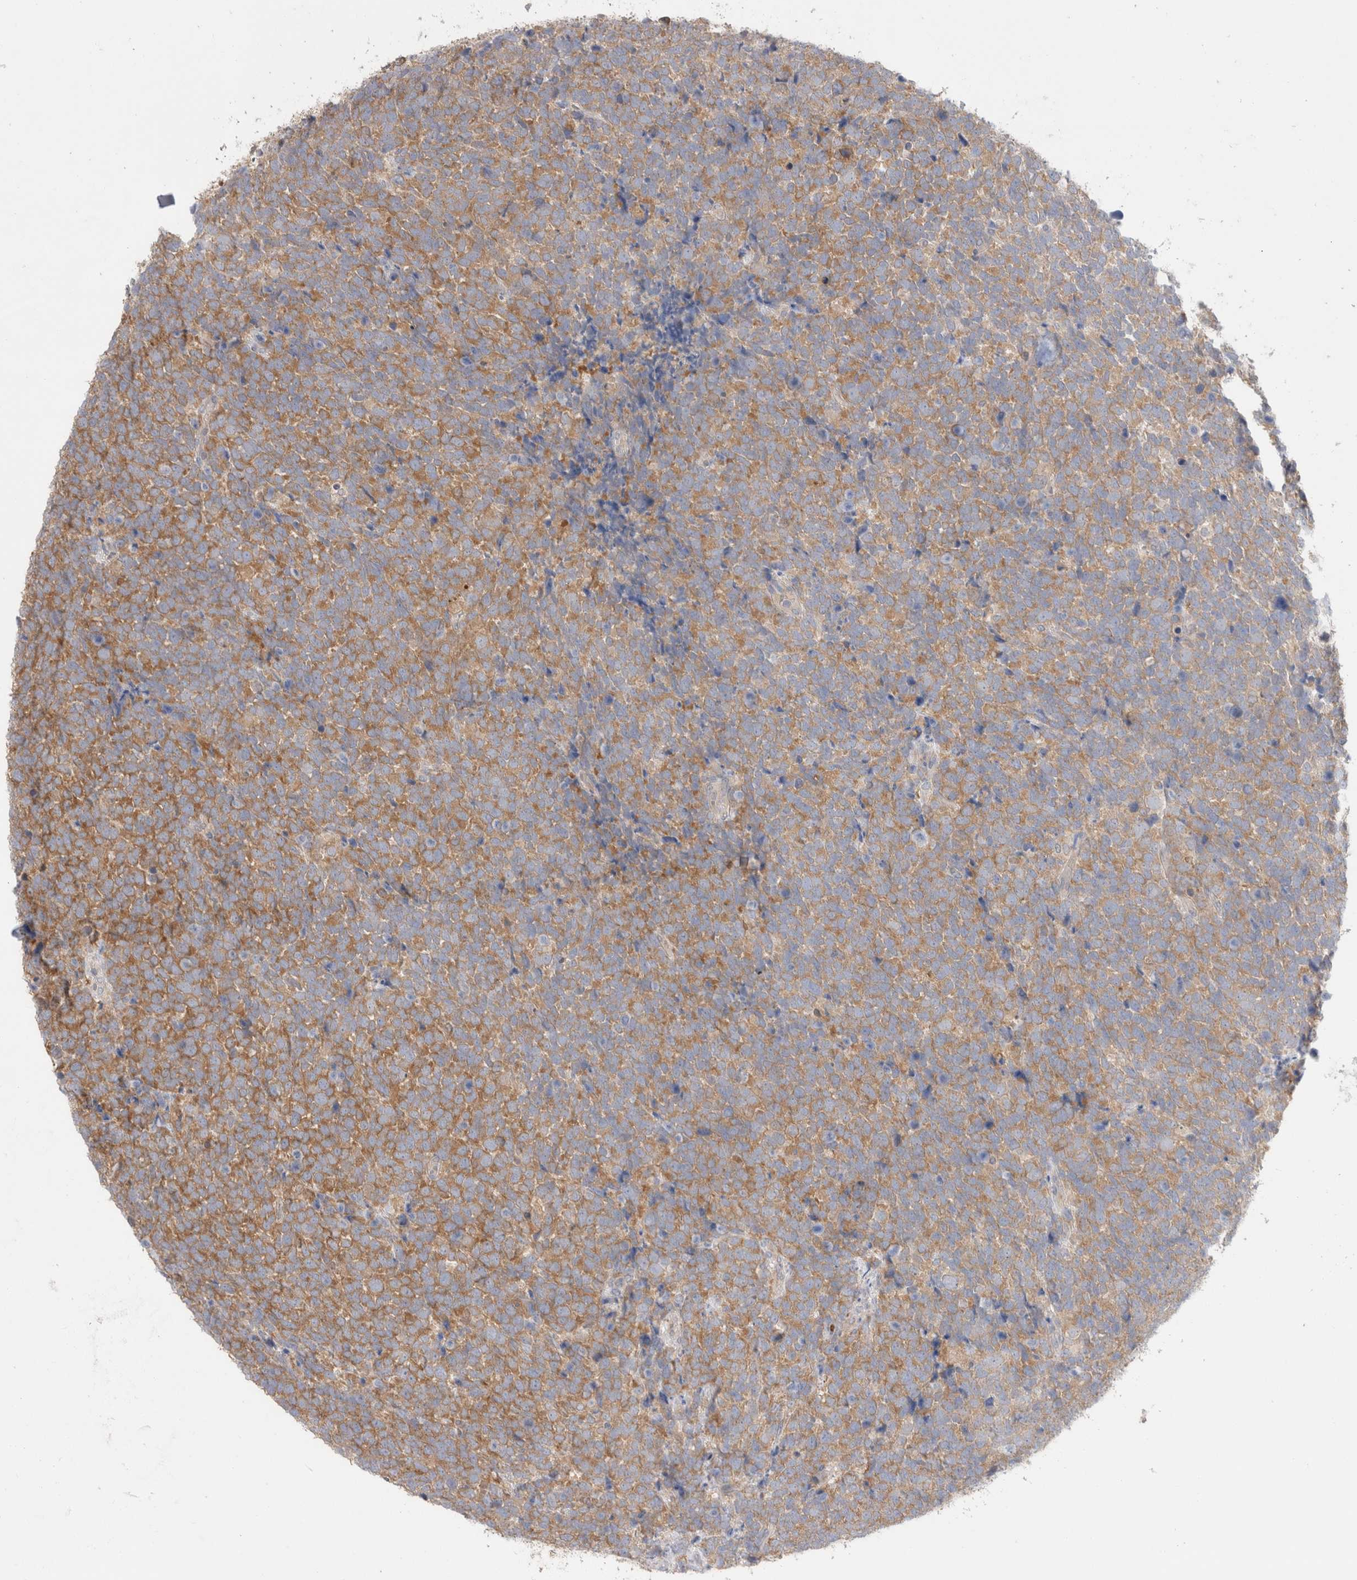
{"staining": {"intensity": "moderate", "quantity": ">75%", "location": "cytoplasmic/membranous"}, "tissue": "urothelial cancer", "cell_type": "Tumor cells", "image_type": "cancer", "snomed": [{"axis": "morphology", "description": "Urothelial carcinoma, High grade"}, {"axis": "topography", "description": "Urinary bladder"}], "caption": "IHC of urothelial carcinoma (high-grade) exhibits medium levels of moderate cytoplasmic/membranous positivity in approximately >75% of tumor cells. (DAB (3,3'-diaminobenzidine) = brown stain, brightfield microscopy at high magnification).", "gene": "NDOR1", "patient": {"sex": "female", "age": 82}}